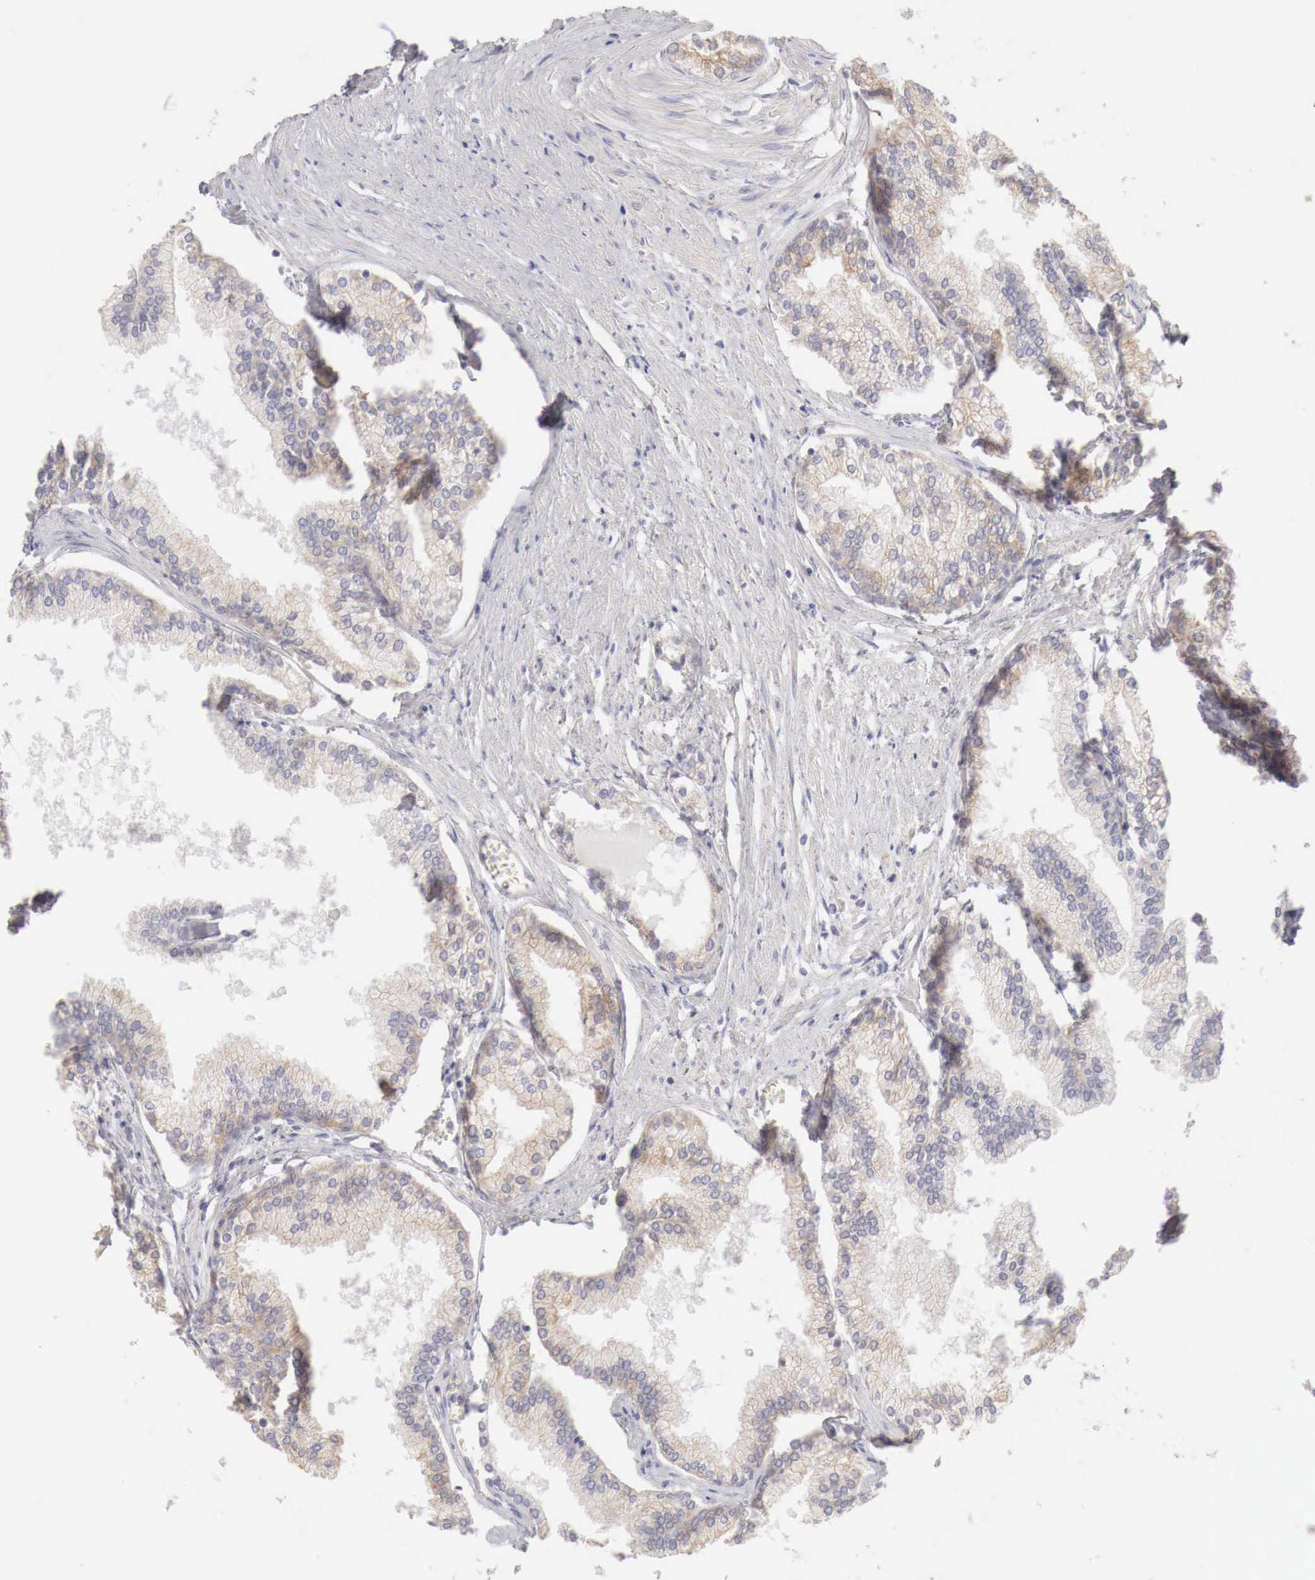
{"staining": {"intensity": "weak", "quantity": "25%-75%", "location": "cytoplasmic/membranous"}, "tissue": "prostate", "cell_type": "Glandular cells", "image_type": "normal", "snomed": [{"axis": "morphology", "description": "Normal tissue, NOS"}, {"axis": "topography", "description": "Prostate"}], "caption": "Unremarkable prostate demonstrates weak cytoplasmic/membranous expression in about 25%-75% of glandular cells.", "gene": "NSDHL", "patient": {"sex": "male", "age": 68}}